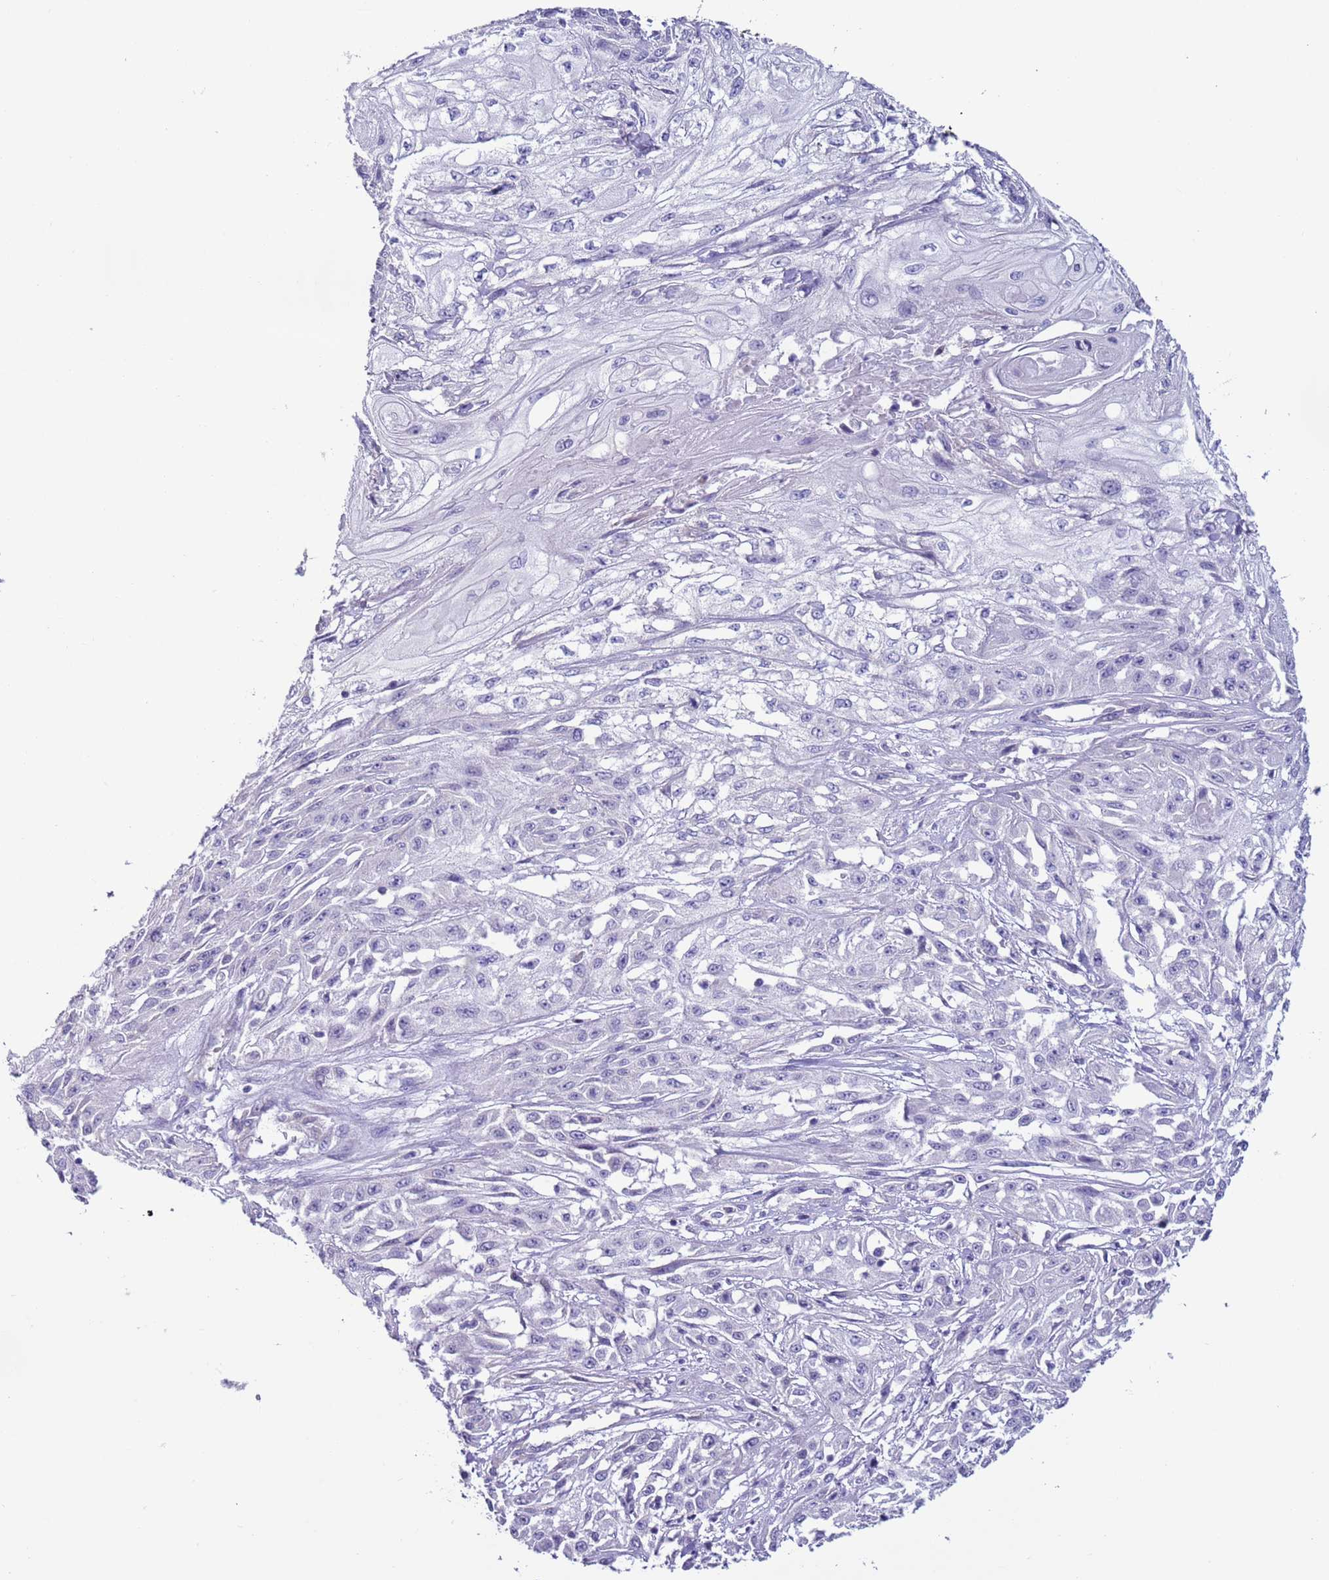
{"staining": {"intensity": "negative", "quantity": "none", "location": "none"}, "tissue": "skin cancer", "cell_type": "Tumor cells", "image_type": "cancer", "snomed": [{"axis": "morphology", "description": "Squamous cell carcinoma, NOS"}, {"axis": "morphology", "description": "Squamous cell carcinoma, metastatic, NOS"}, {"axis": "topography", "description": "Skin"}, {"axis": "topography", "description": "Lymph node"}], "caption": "An image of human skin cancer (squamous cell carcinoma) is negative for staining in tumor cells.", "gene": "NPAP1", "patient": {"sex": "male", "age": 75}}